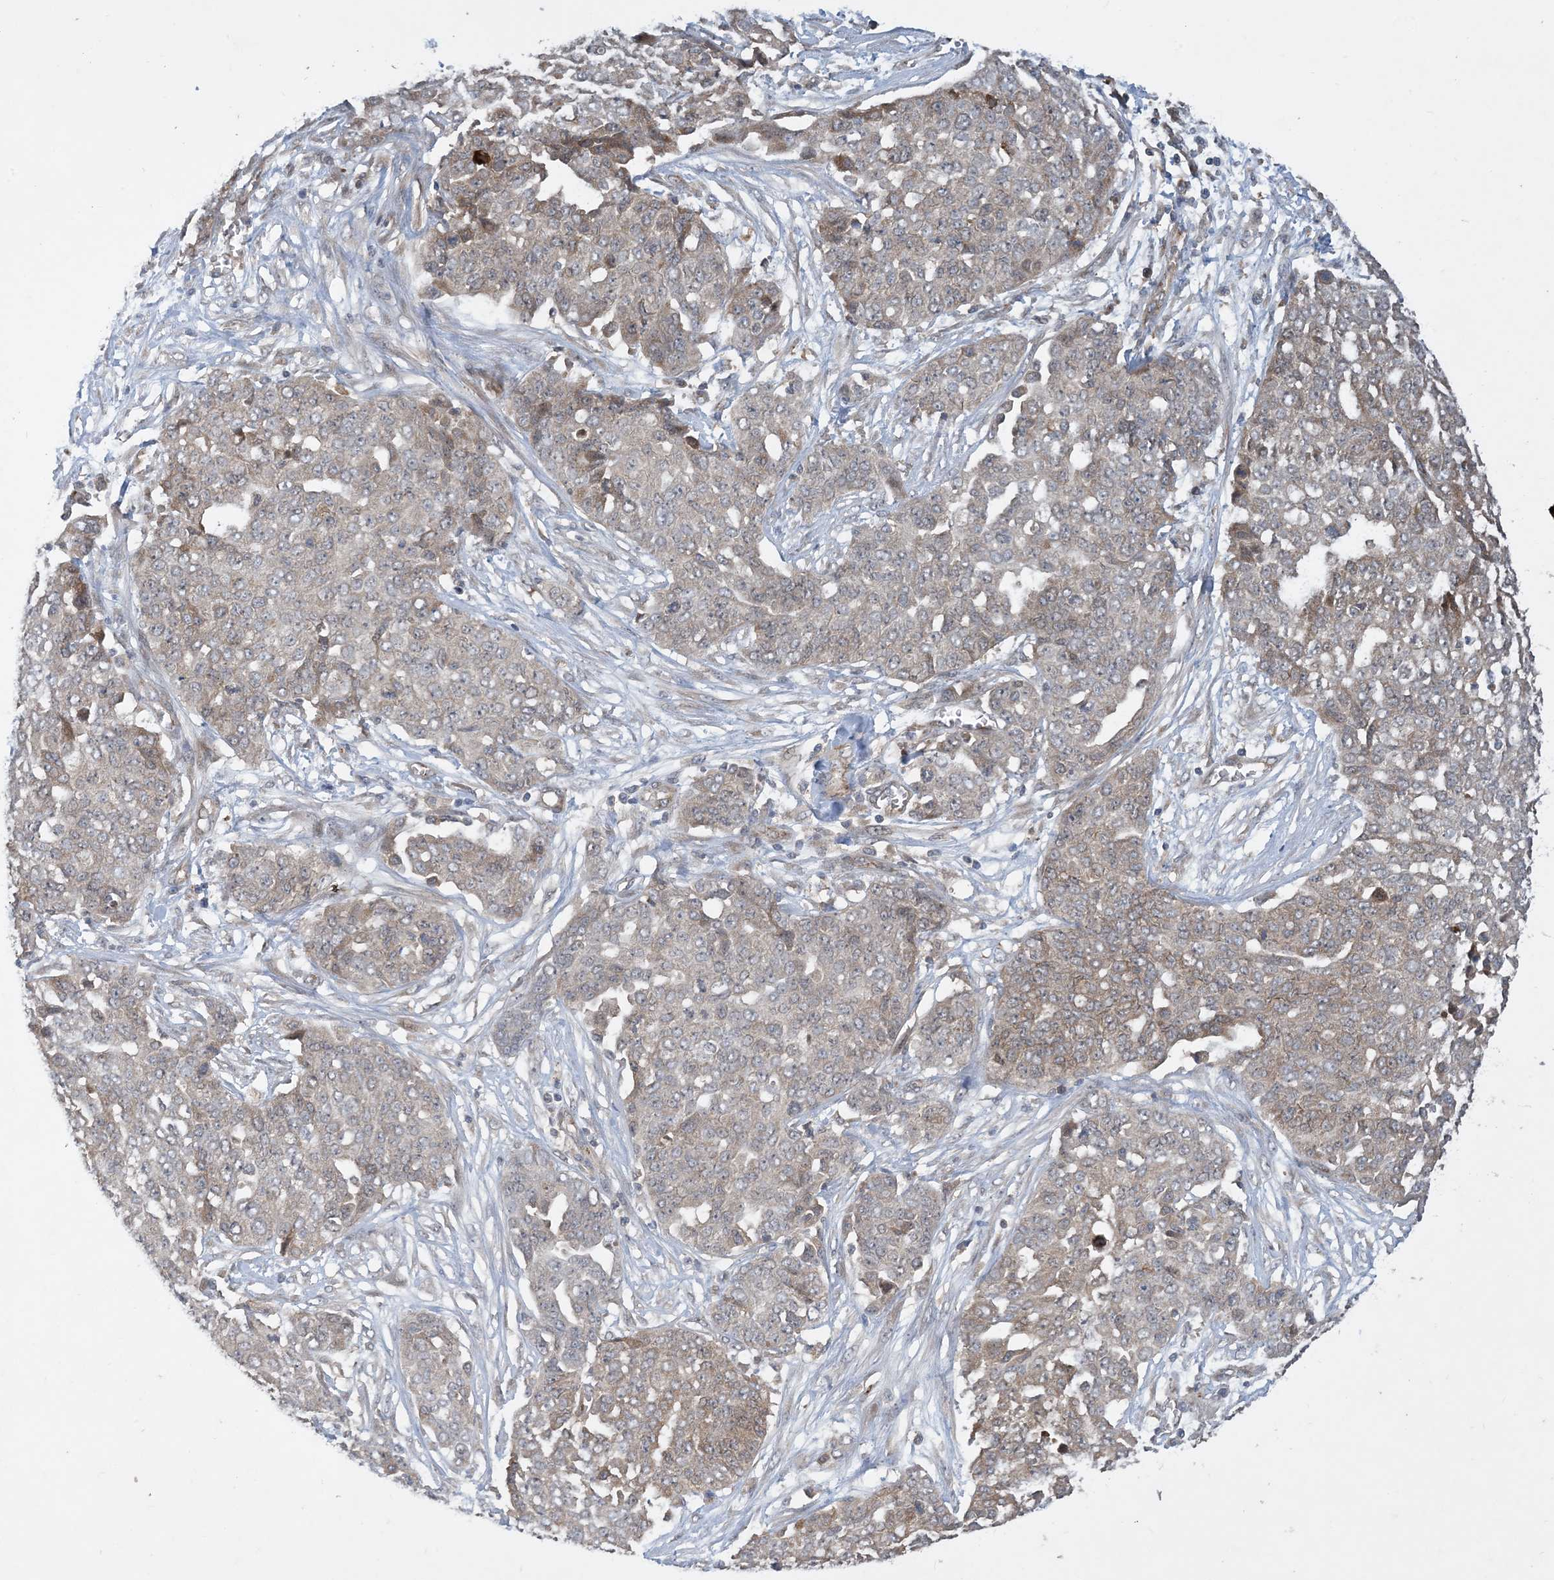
{"staining": {"intensity": "weak", "quantity": "<25%", "location": "cytoplasmic/membranous"}, "tissue": "ovarian cancer", "cell_type": "Tumor cells", "image_type": "cancer", "snomed": [{"axis": "morphology", "description": "Cystadenocarcinoma, serous, NOS"}, {"axis": "topography", "description": "Soft tissue"}, {"axis": "topography", "description": "Ovary"}], "caption": "DAB (3,3'-diaminobenzidine) immunohistochemical staining of ovarian cancer demonstrates no significant staining in tumor cells. (IHC, brightfield microscopy, high magnification).", "gene": "TINAG", "patient": {"sex": "female", "age": 57}}